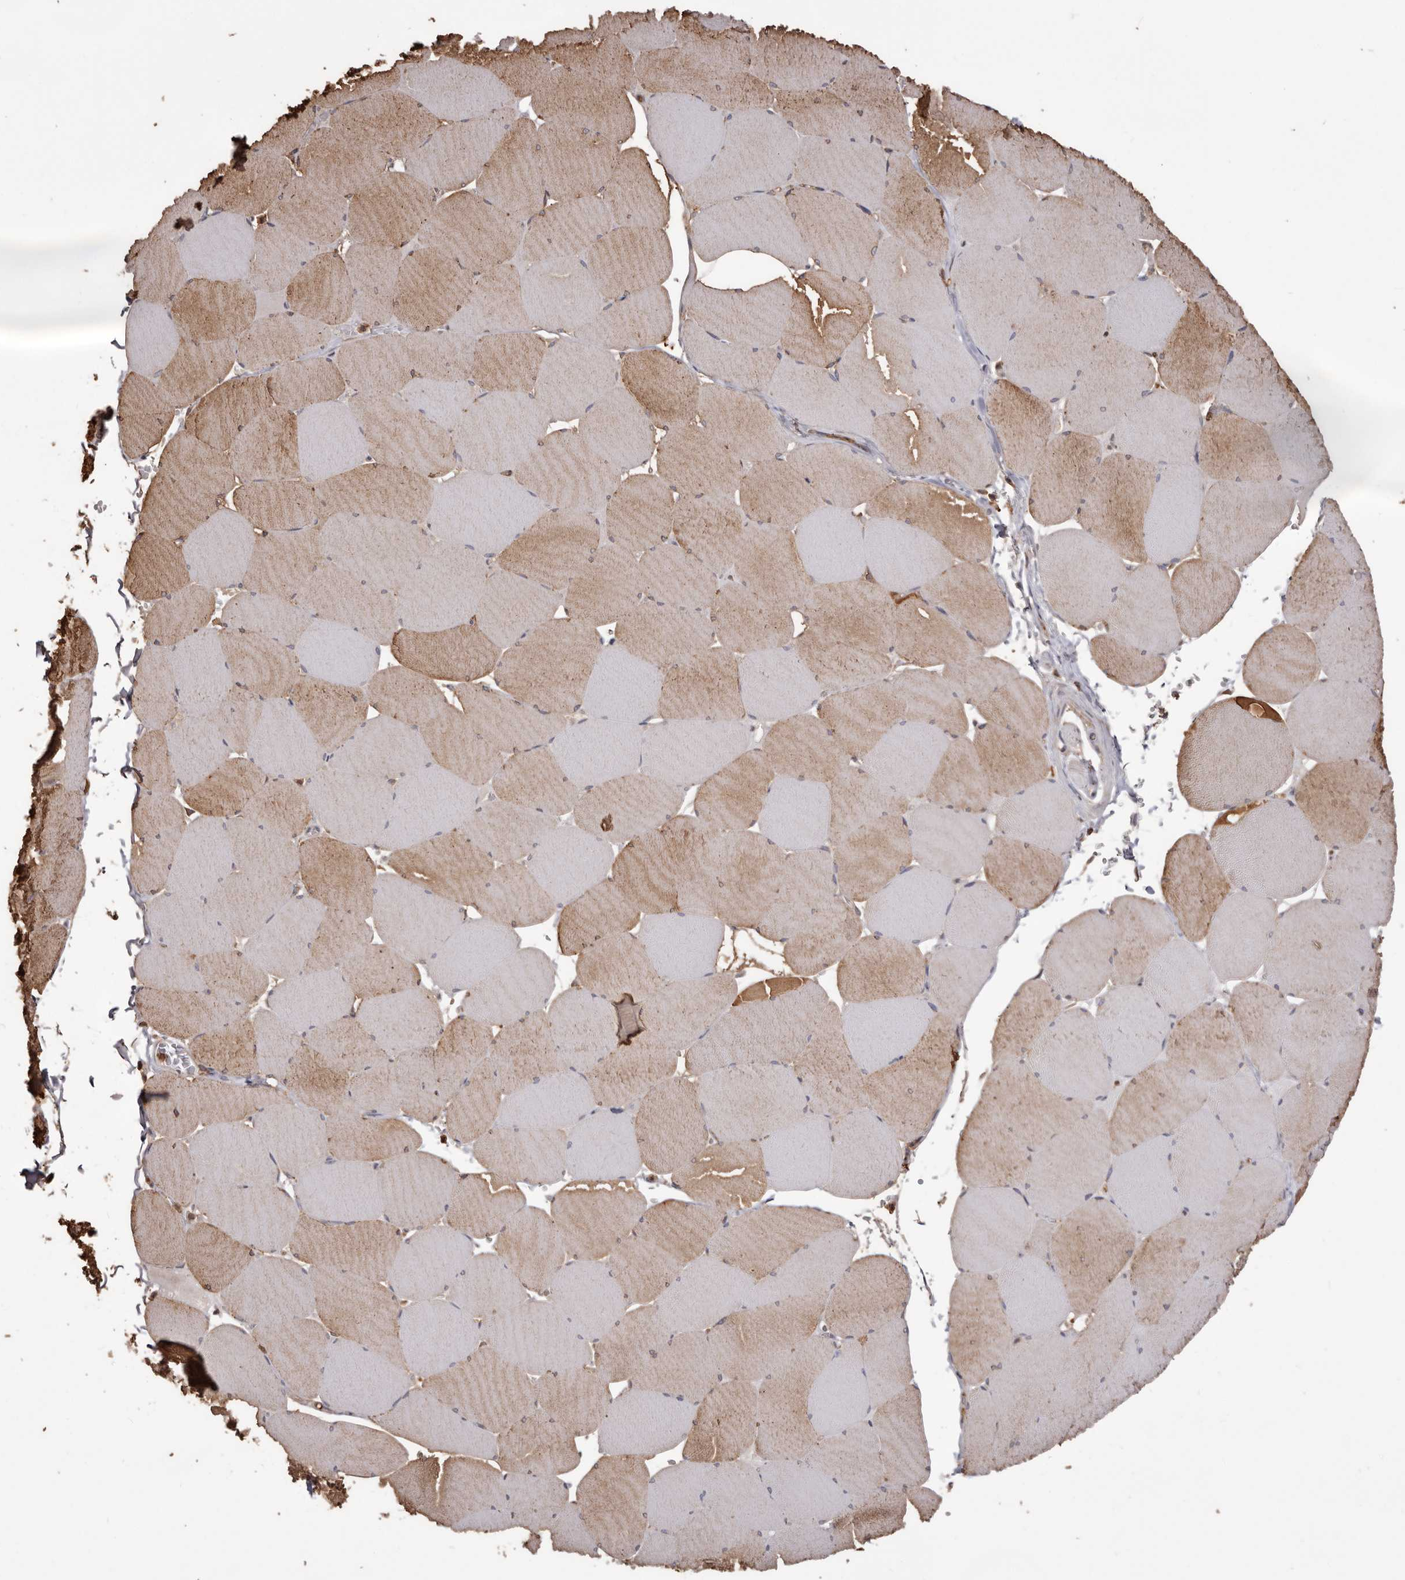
{"staining": {"intensity": "moderate", "quantity": "25%-75%", "location": "cytoplasmic/membranous"}, "tissue": "skeletal muscle", "cell_type": "Myocytes", "image_type": "normal", "snomed": [{"axis": "morphology", "description": "Normal tissue, NOS"}, {"axis": "topography", "description": "Skeletal muscle"}, {"axis": "topography", "description": "Head-Neck"}], "caption": "Skeletal muscle stained for a protein demonstrates moderate cytoplasmic/membranous positivity in myocytes.", "gene": "PKM", "patient": {"sex": "male", "age": 66}}